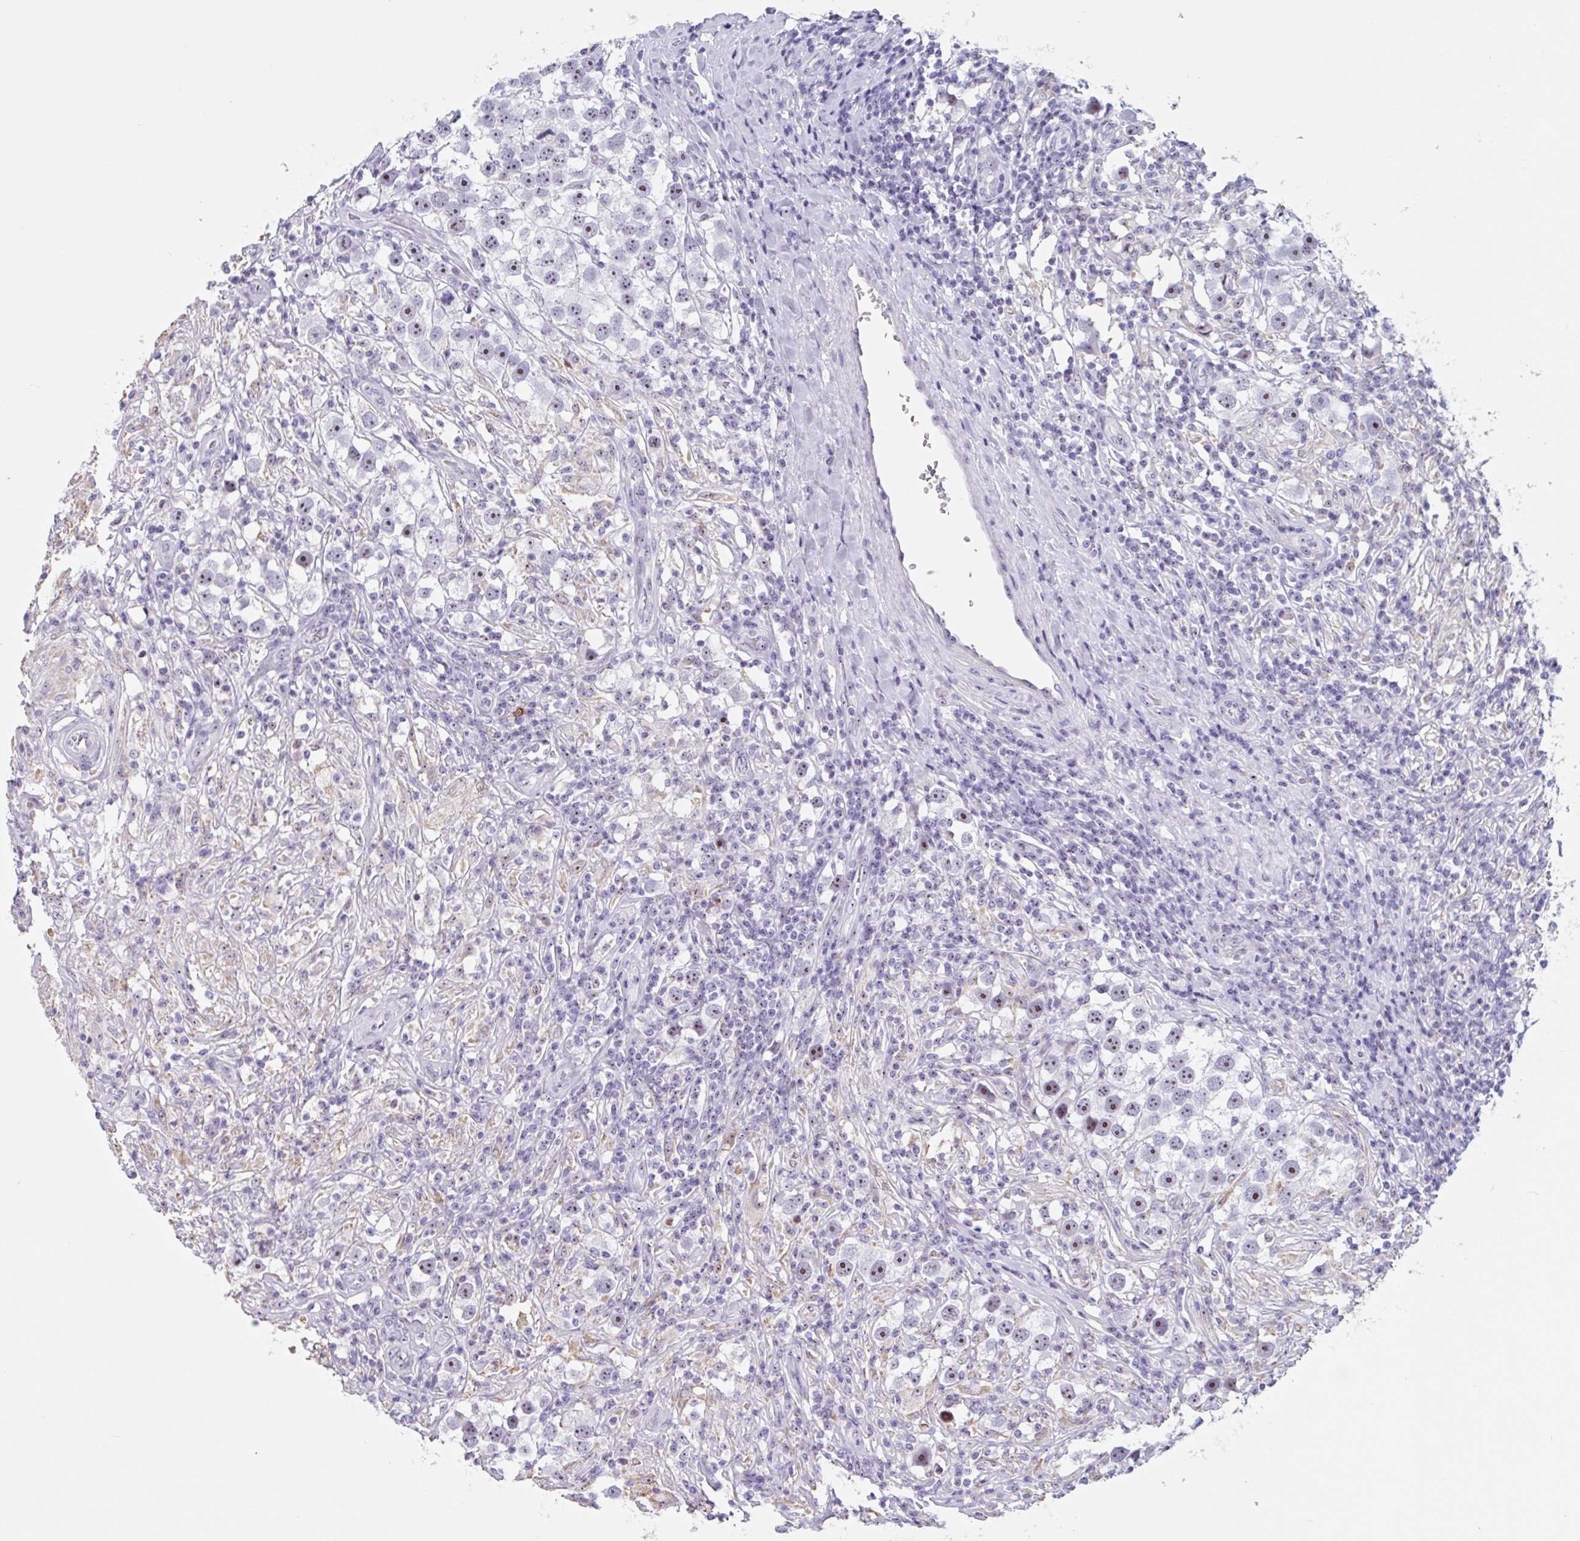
{"staining": {"intensity": "moderate", "quantity": ">75%", "location": "nuclear"}, "tissue": "testis cancer", "cell_type": "Tumor cells", "image_type": "cancer", "snomed": [{"axis": "morphology", "description": "Seminoma, NOS"}, {"axis": "topography", "description": "Testis"}], "caption": "Brown immunohistochemical staining in testis seminoma displays moderate nuclear expression in about >75% of tumor cells.", "gene": "LENG9", "patient": {"sex": "male", "age": 49}}